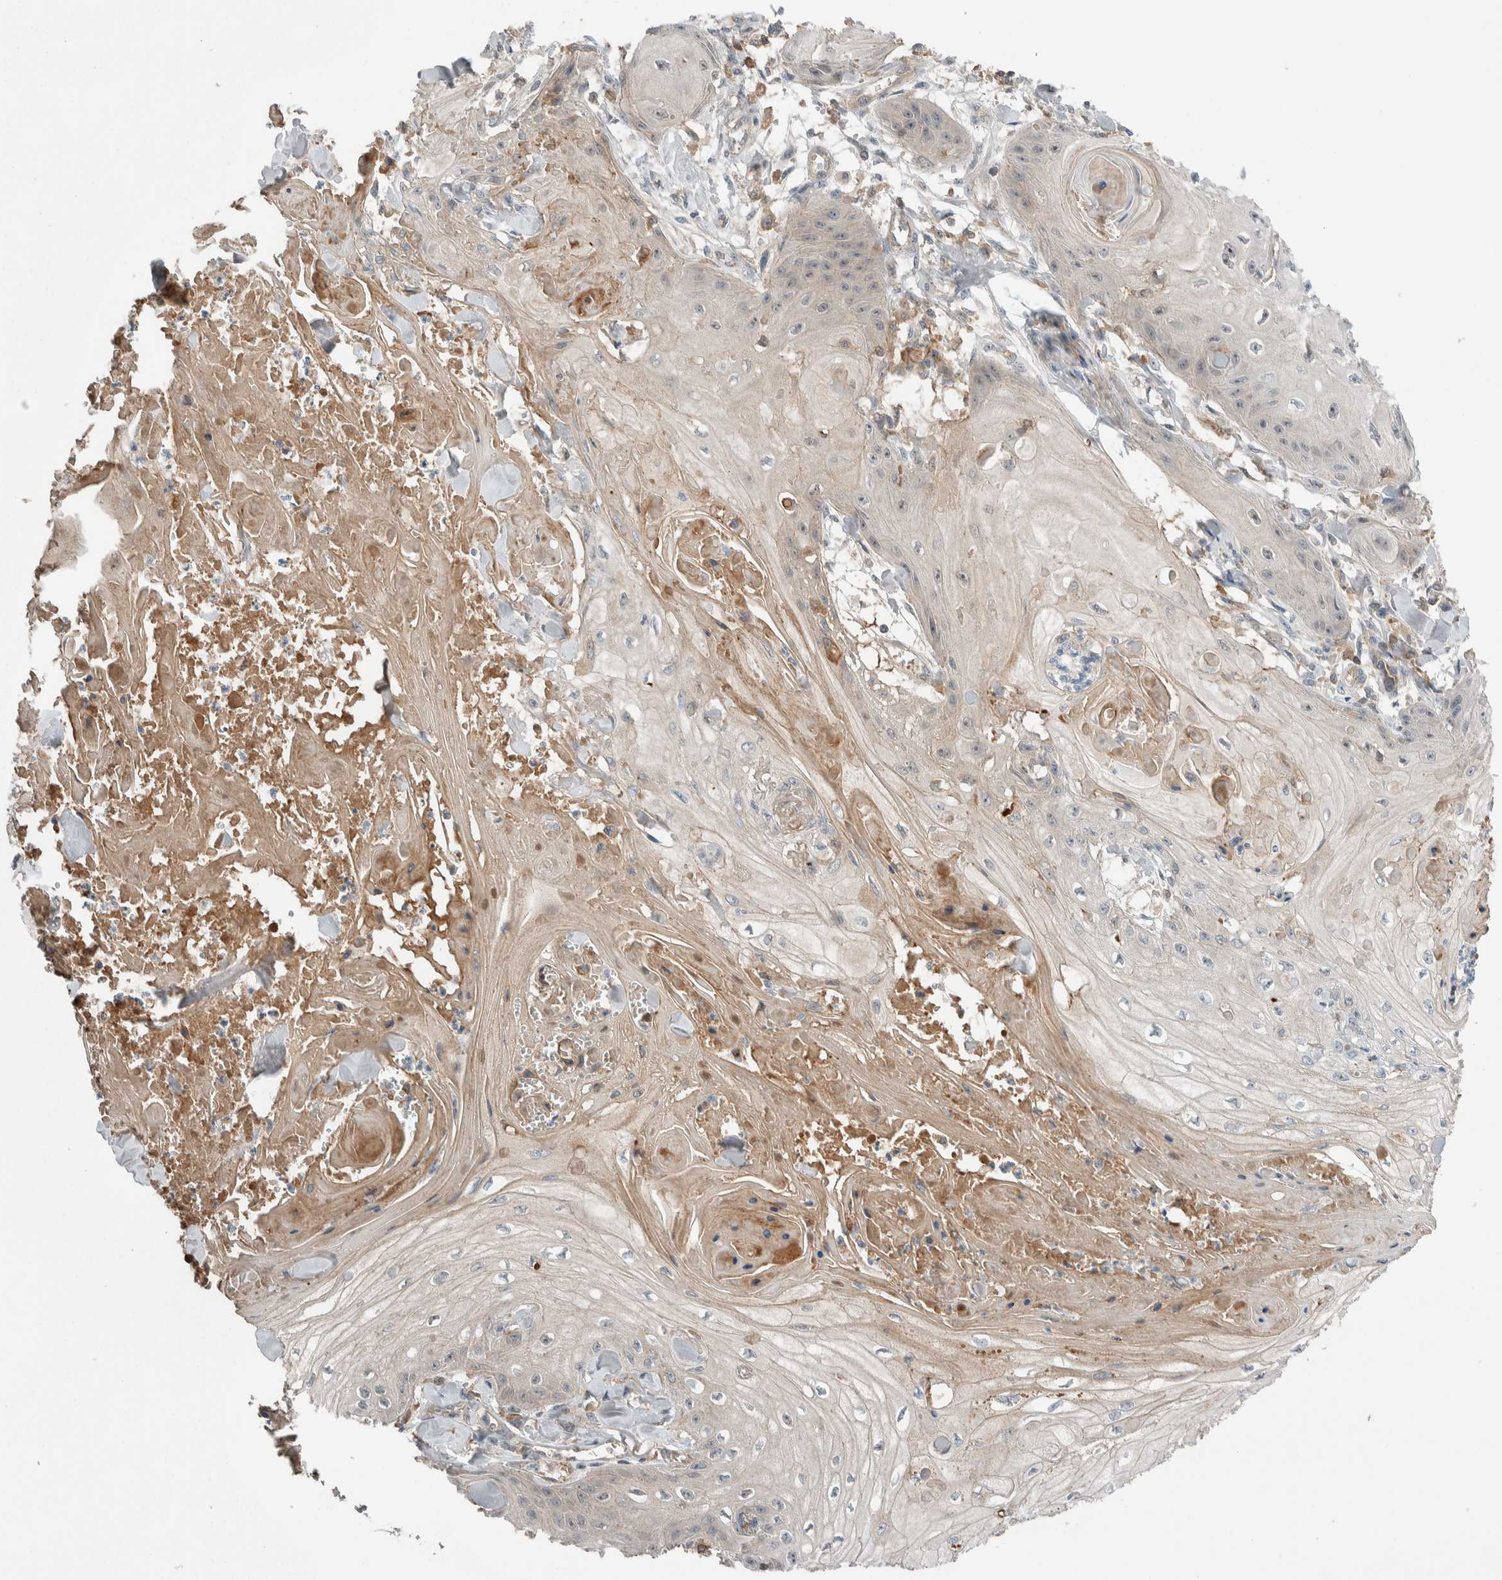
{"staining": {"intensity": "negative", "quantity": "none", "location": "none"}, "tissue": "skin cancer", "cell_type": "Tumor cells", "image_type": "cancer", "snomed": [{"axis": "morphology", "description": "Squamous cell carcinoma, NOS"}, {"axis": "topography", "description": "Skin"}], "caption": "Immunohistochemical staining of skin cancer displays no significant positivity in tumor cells. (DAB (3,3'-diaminobenzidine) IHC visualized using brightfield microscopy, high magnification).", "gene": "ARMC7", "patient": {"sex": "male", "age": 74}}